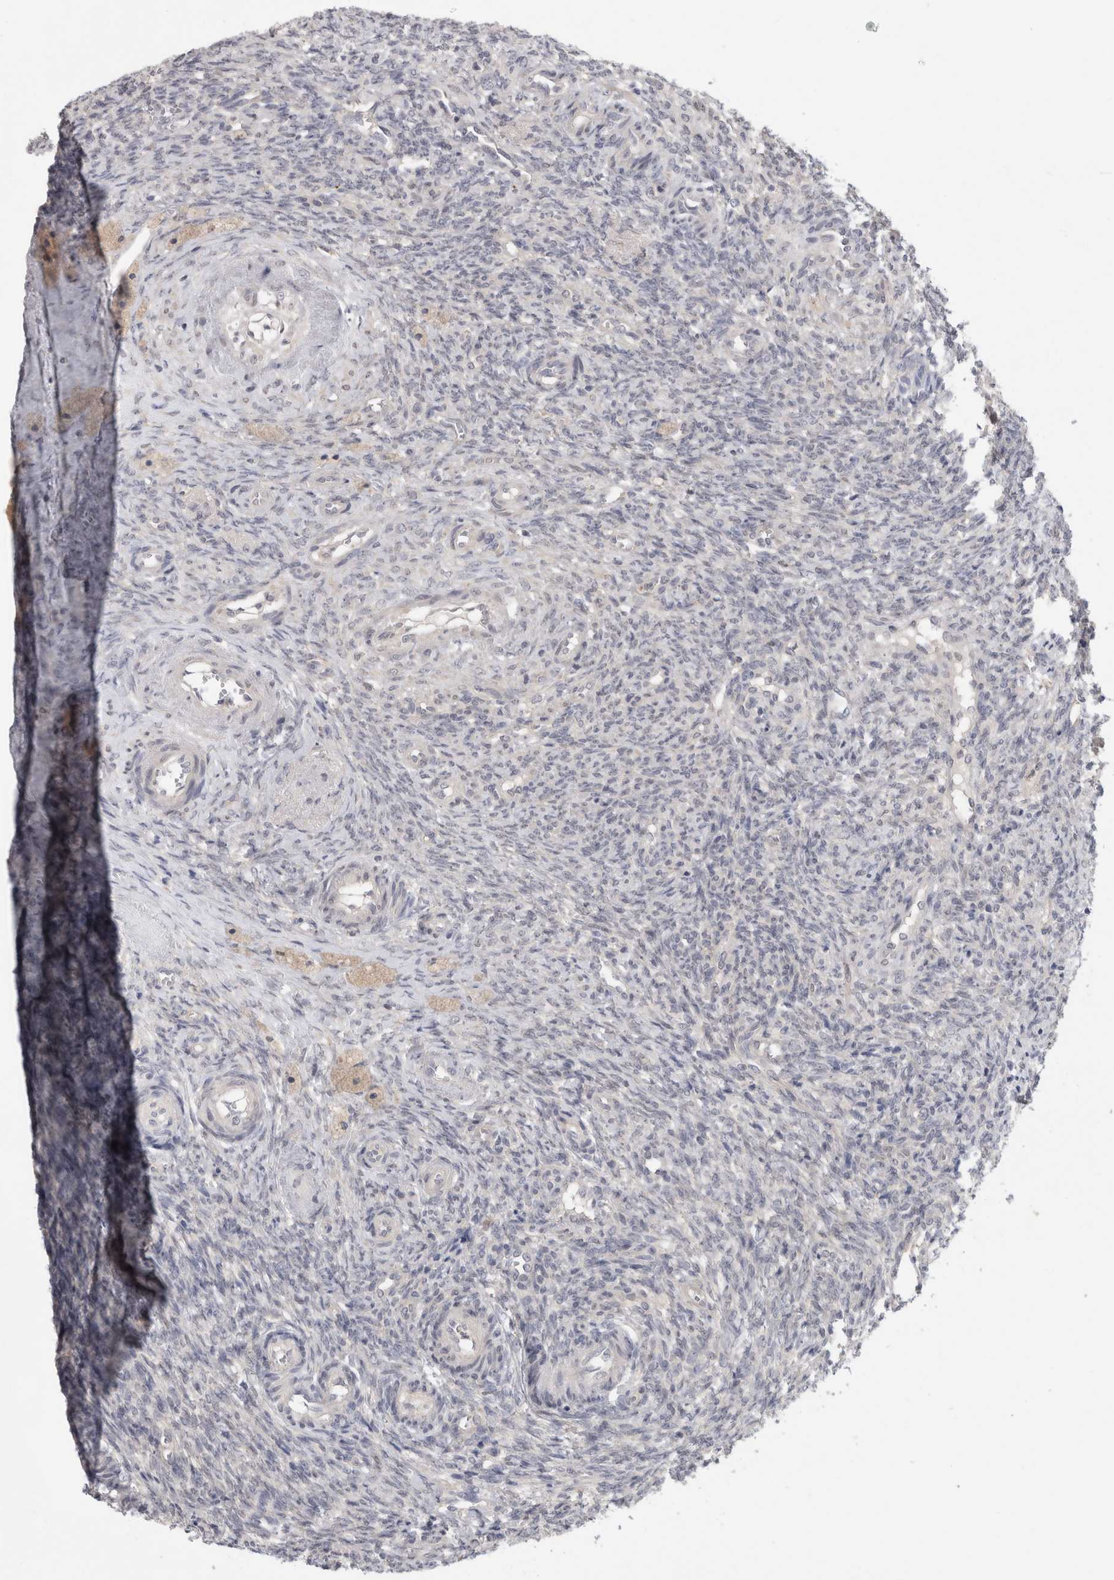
{"staining": {"intensity": "moderate", "quantity": ">75%", "location": "cytoplasmic/membranous"}, "tissue": "ovary", "cell_type": "Follicle cells", "image_type": "normal", "snomed": [{"axis": "morphology", "description": "Normal tissue, NOS"}, {"axis": "topography", "description": "Ovary"}], "caption": "Immunohistochemical staining of benign human ovary shows moderate cytoplasmic/membranous protein expression in about >75% of follicle cells. (DAB IHC, brown staining for protein, blue staining for nuclei).", "gene": "PIGP", "patient": {"sex": "female", "age": 41}}